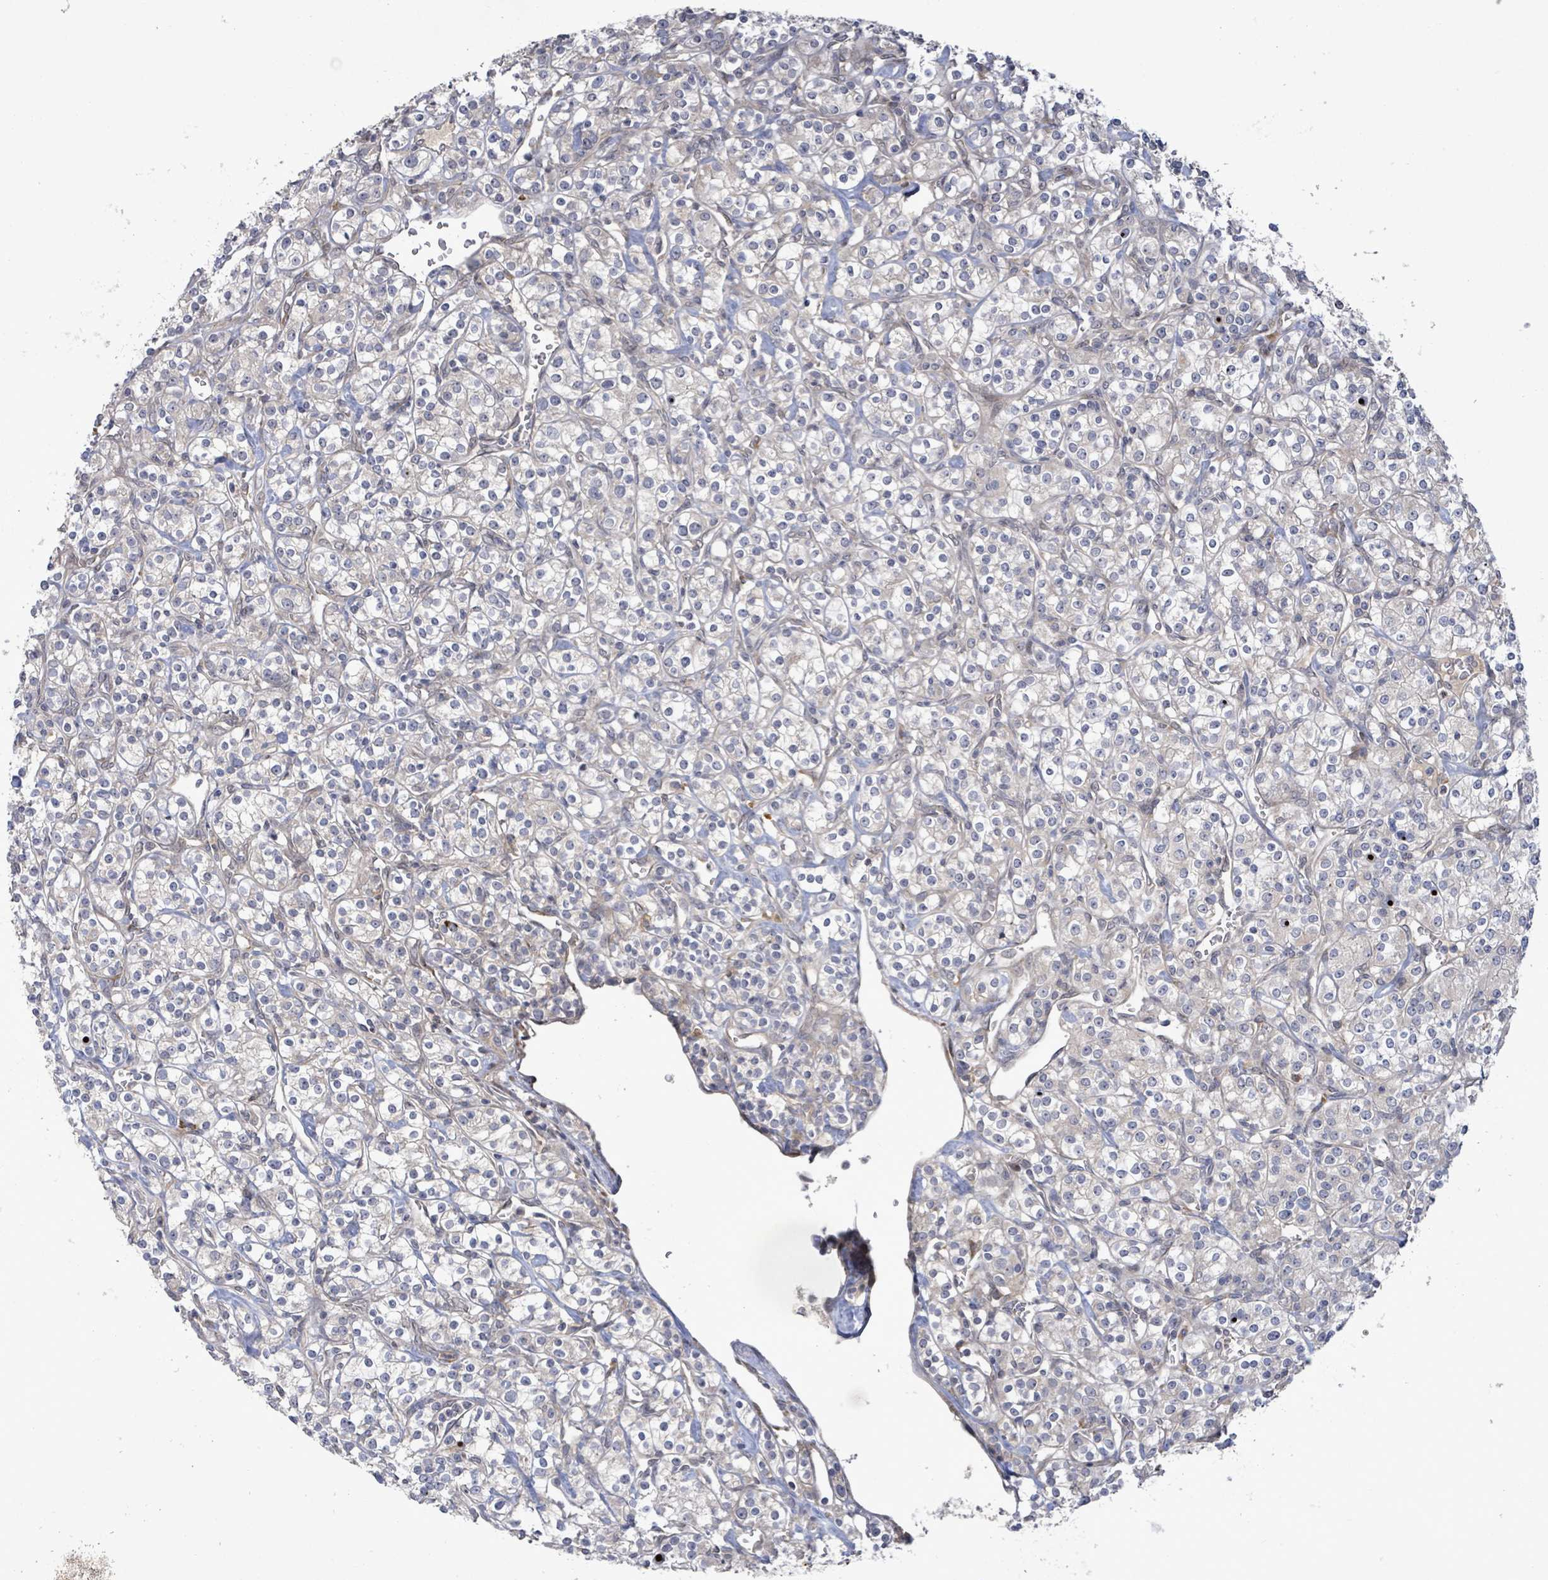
{"staining": {"intensity": "negative", "quantity": "none", "location": "none"}, "tissue": "renal cancer", "cell_type": "Tumor cells", "image_type": "cancer", "snomed": [{"axis": "morphology", "description": "Adenocarcinoma, NOS"}, {"axis": "topography", "description": "Kidney"}], "caption": "An immunohistochemistry image of adenocarcinoma (renal) is shown. There is no staining in tumor cells of adenocarcinoma (renal).", "gene": "SLIT3", "patient": {"sex": "male", "age": 77}}